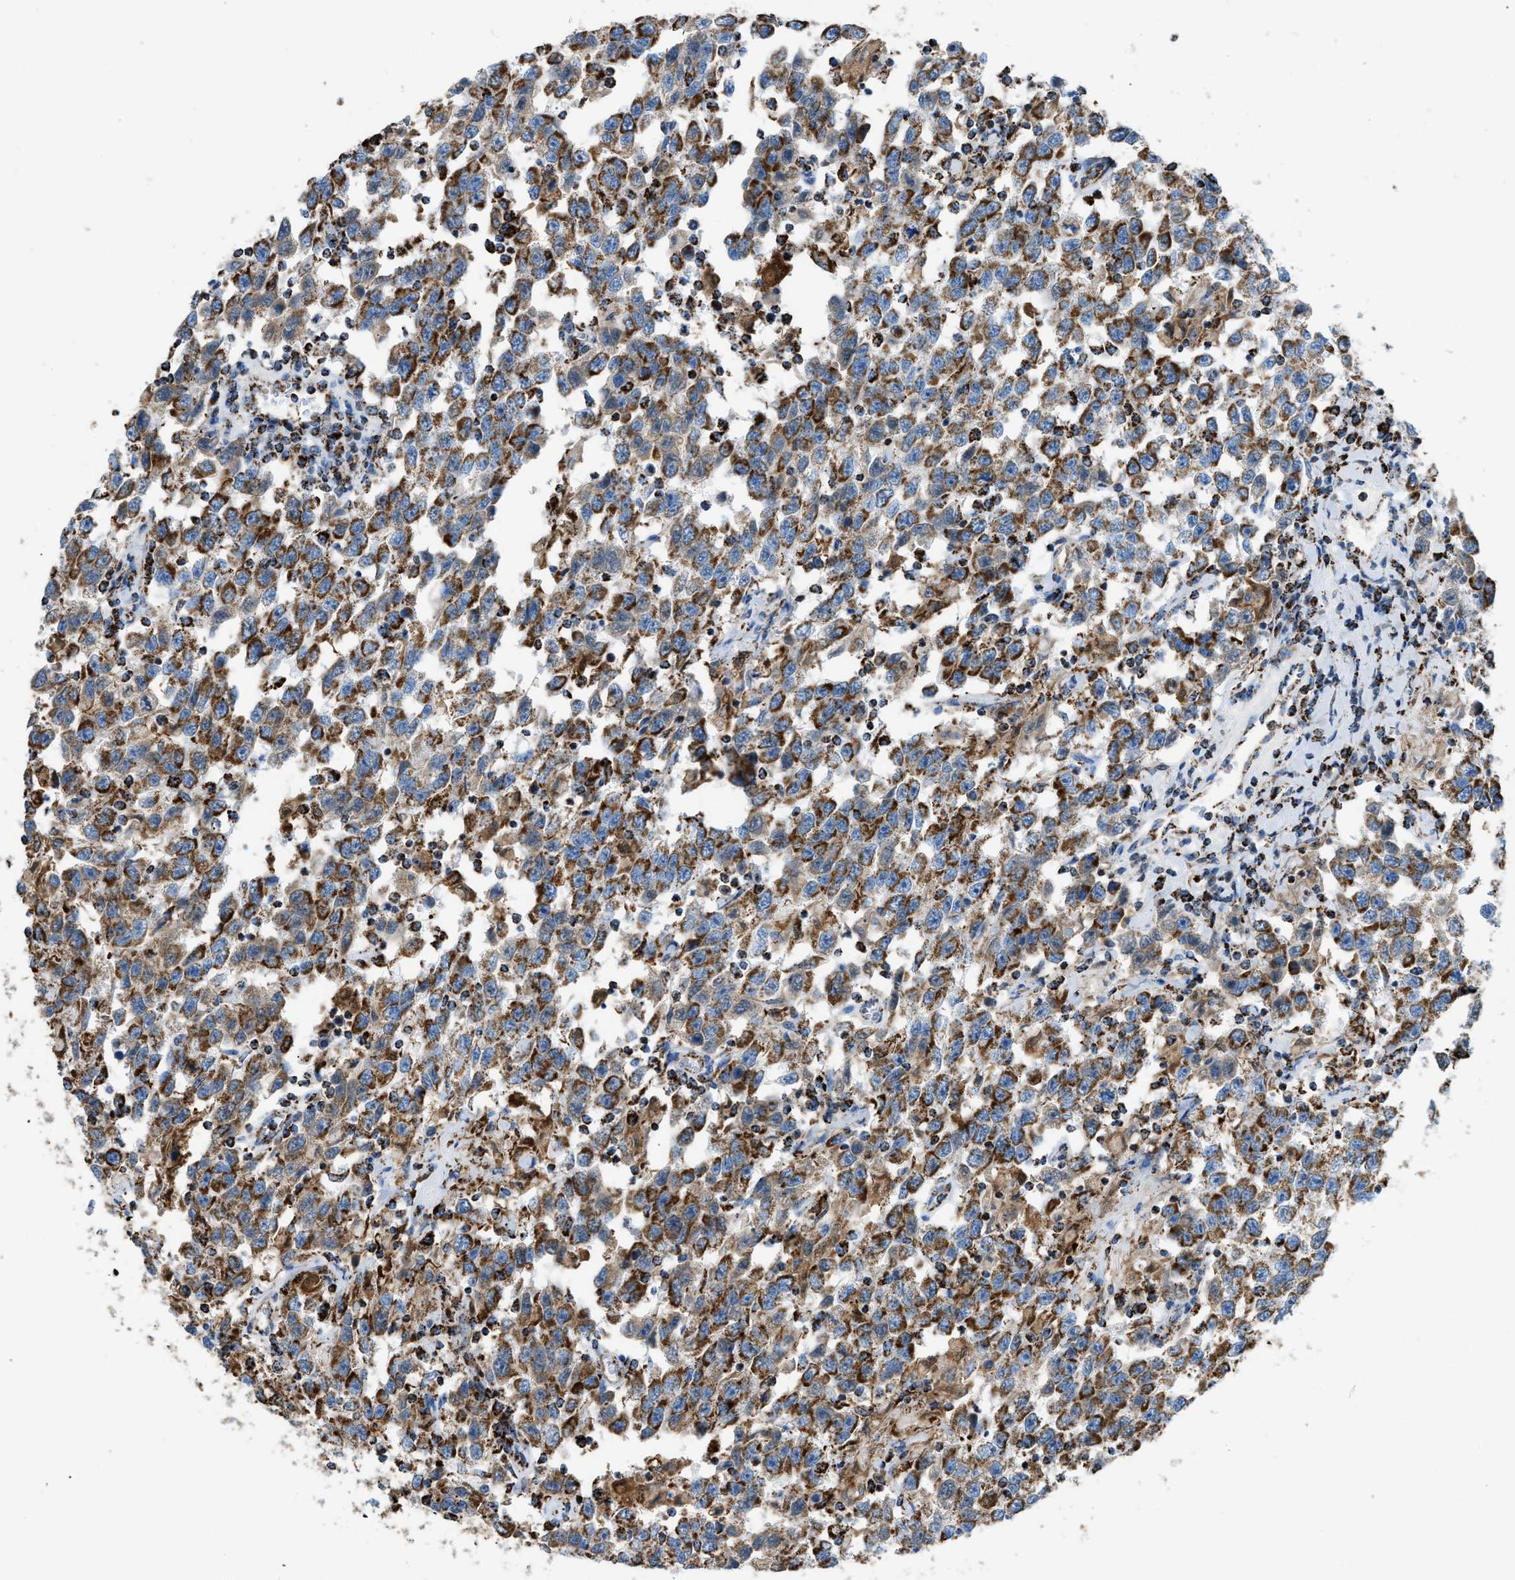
{"staining": {"intensity": "strong", "quantity": ">75%", "location": "cytoplasmic/membranous"}, "tissue": "testis cancer", "cell_type": "Tumor cells", "image_type": "cancer", "snomed": [{"axis": "morphology", "description": "Seminoma, NOS"}, {"axis": "topography", "description": "Testis"}], "caption": "Testis seminoma was stained to show a protein in brown. There is high levels of strong cytoplasmic/membranous positivity in about >75% of tumor cells. (DAB (3,3'-diaminobenzidine) = brown stain, brightfield microscopy at high magnification).", "gene": "ETFB", "patient": {"sex": "male", "age": 41}}